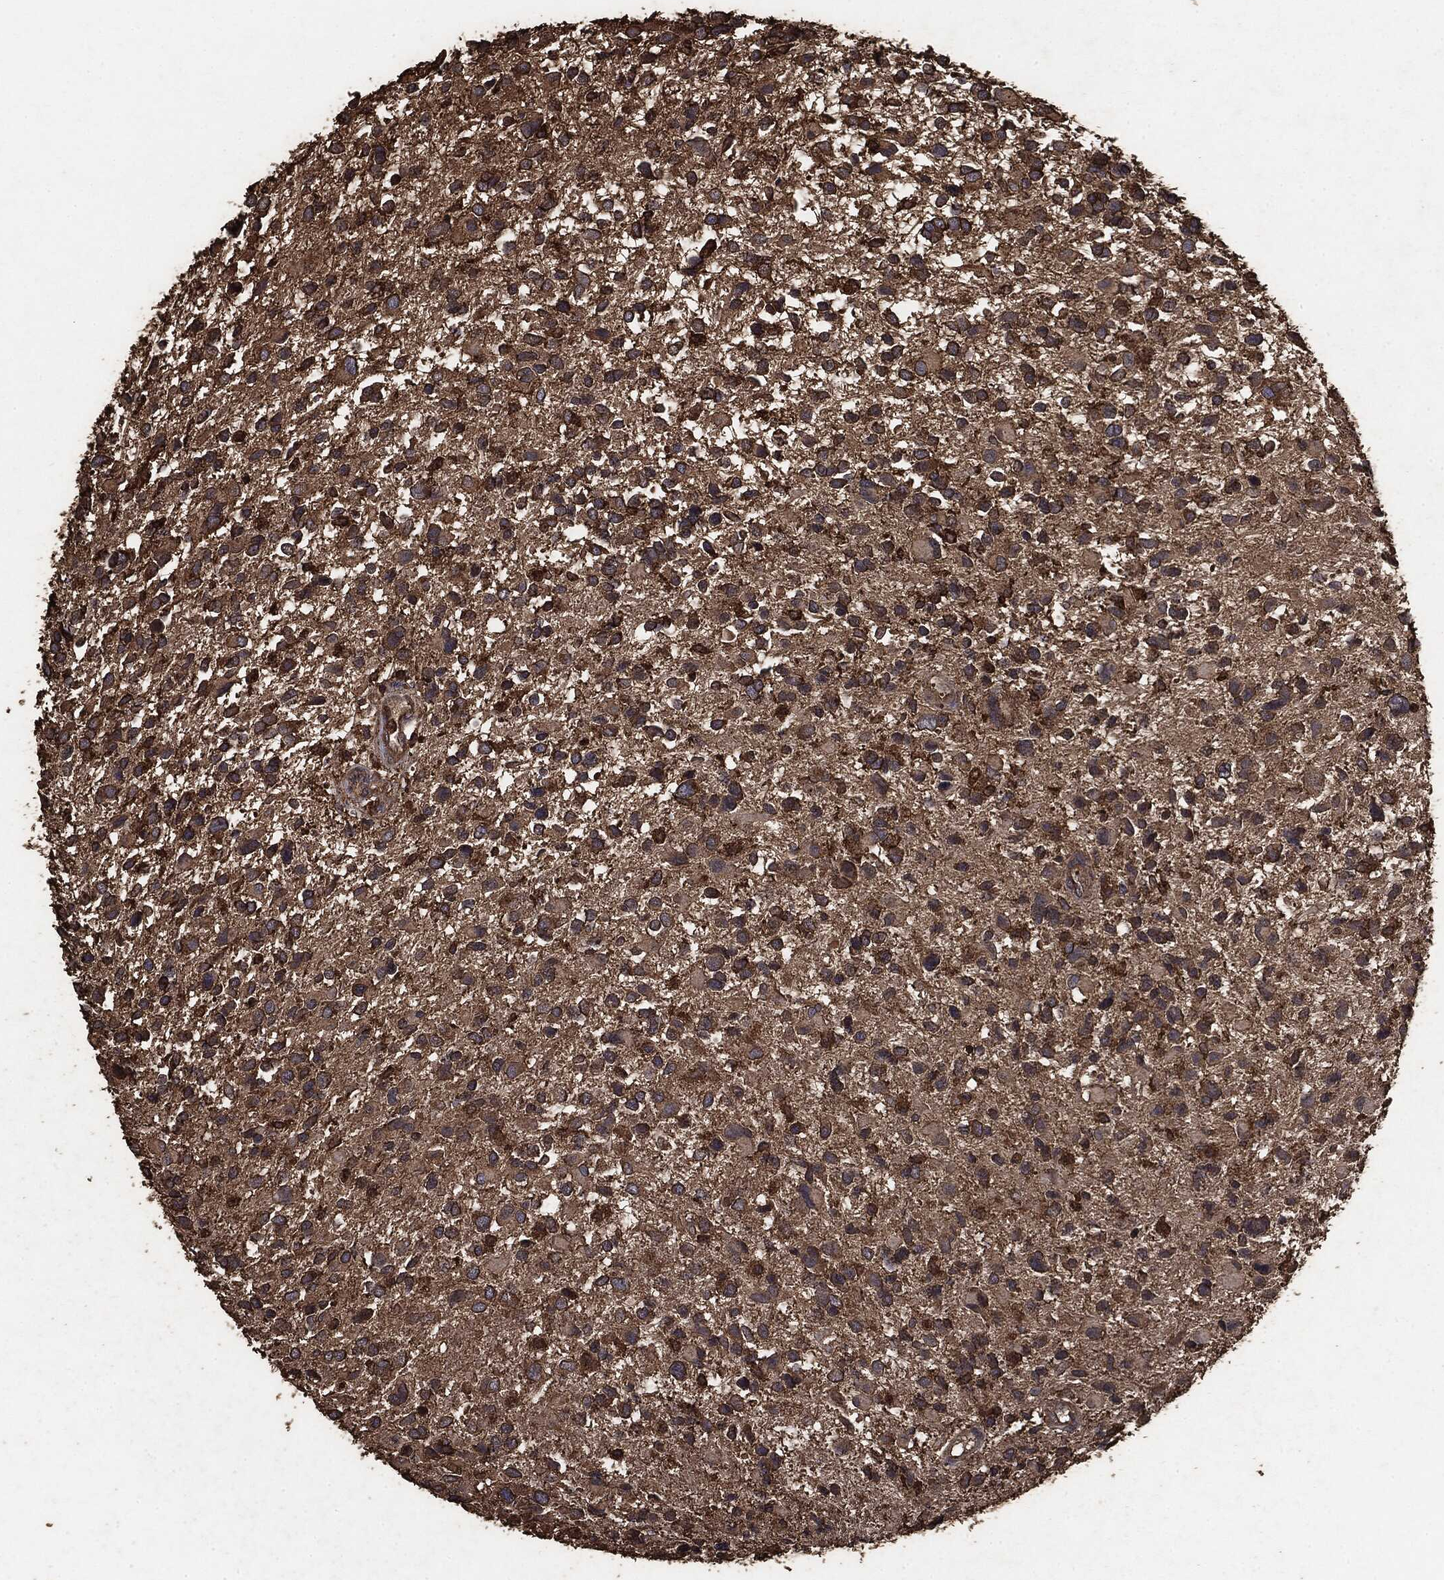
{"staining": {"intensity": "moderate", "quantity": ">75%", "location": "cytoplasmic/membranous"}, "tissue": "glioma", "cell_type": "Tumor cells", "image_type": "cancer", "snomed": [{"axis": "morphology", "description": "Glioma, malignant, Low grade"}, {"axis": "topography", "description": "Brain"}], "caption": "Protein analysis of glioma tissue reveals moderate cytoplasmic/membranous positivity in approximately >75% of tumor cells.", "gene": "MTOR", "patient": {"sex": "female", "age": 32}}